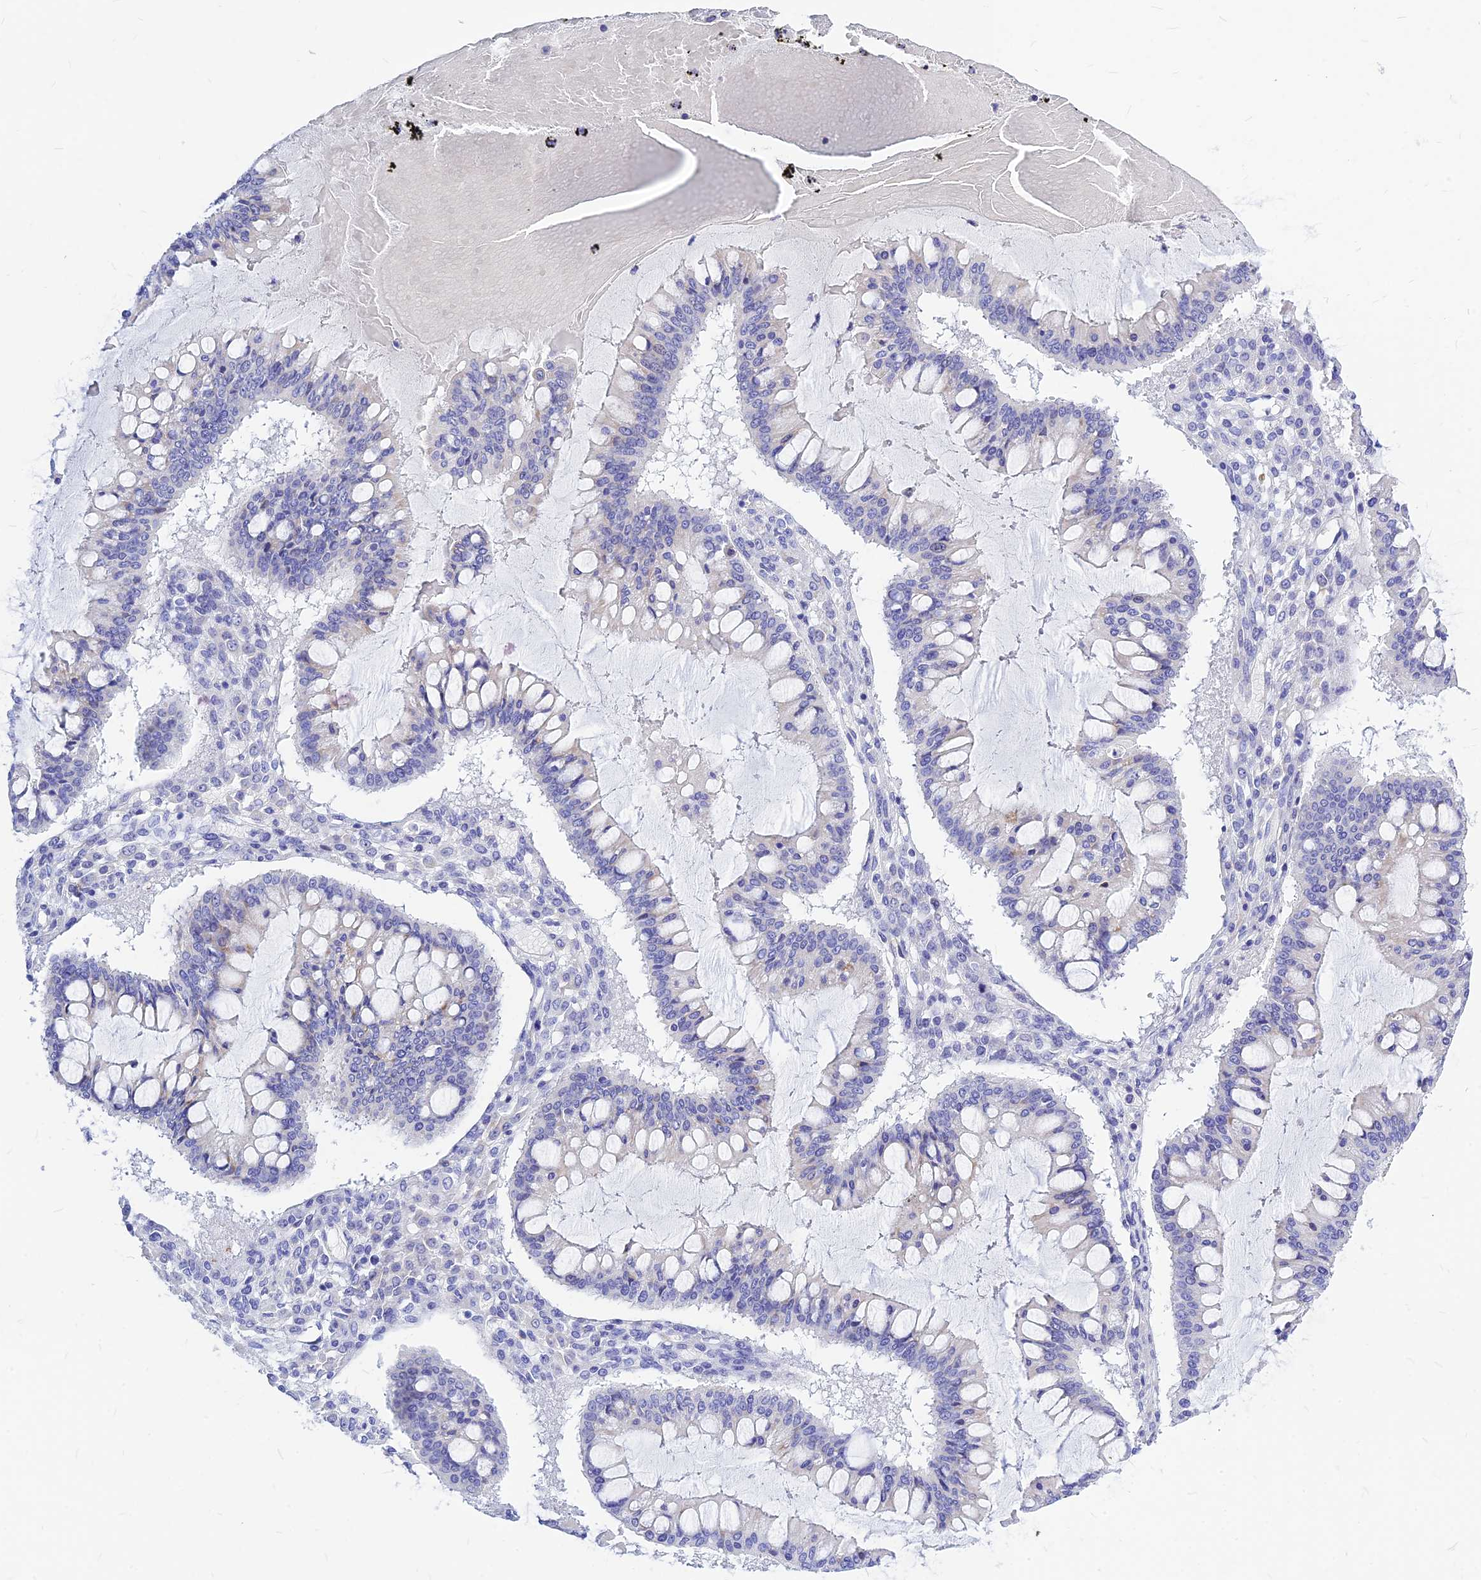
{"staining": {"intensity": "negative", "quantity": "none", "location": "none"}, "tissue": "ovarian cancer", "cell_type": "Tumor cells", "image_type": "cancer", "snomed": [{"axis": "morphology", "description": "Cystadenocarcinoma, mucinous, NOS"}, {"axis": "topography", "description": "Ovary"}], "caption": "Human ovarian cancer (mucinous cystadenocarcinoma) stained for a protein using IHC shows no staining in tumor cells.", "gene": "CNOT6", "patient": {"sex": "female", "age": 73}}